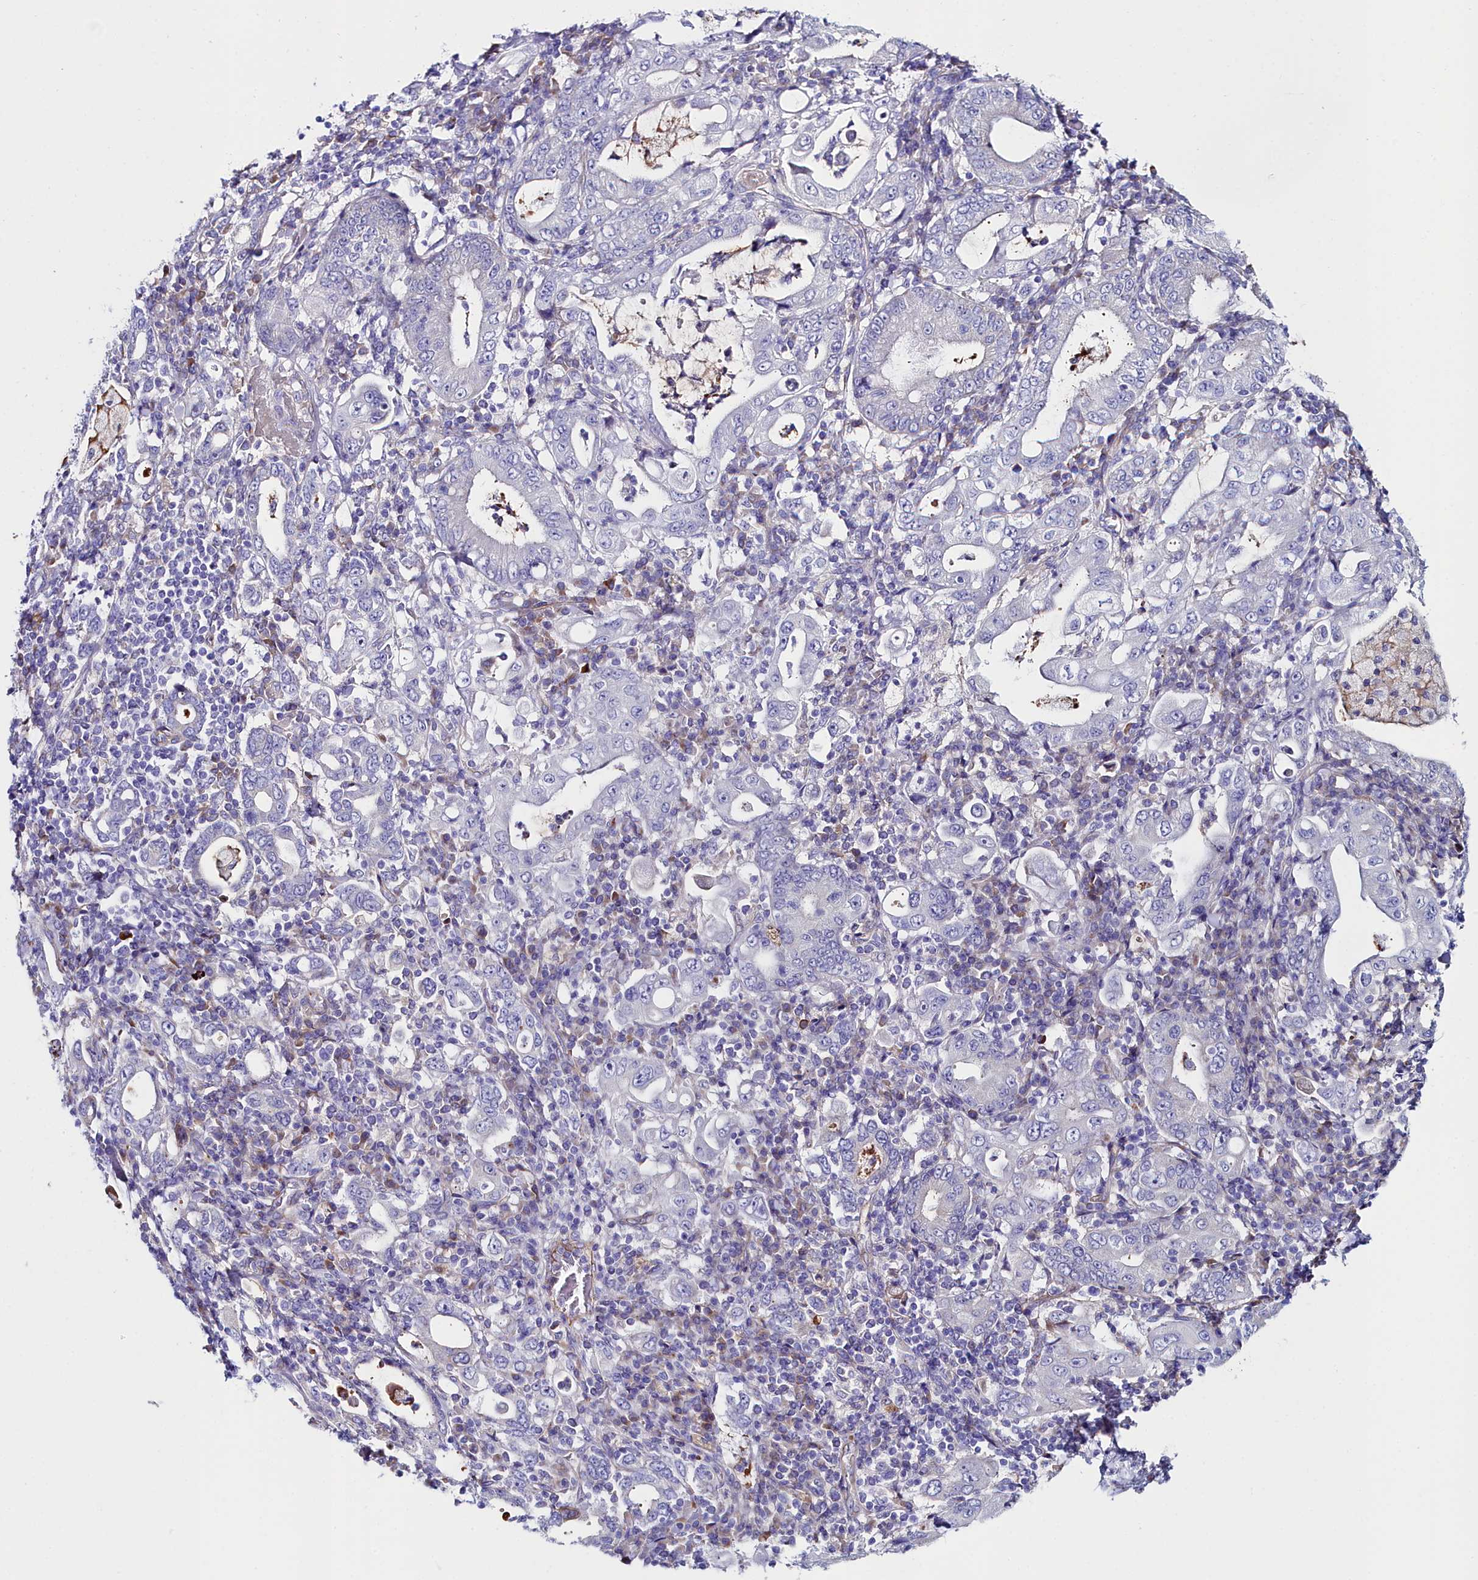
{"staining": {"intensity": "negative", "quantity": "none", "location": "none"}, "tissue": "stomach cancer", "cell_type": "Tumor cells", "image_type": "cancer", "snomed": [{"axis": "morphology", "description": "Normal tissue, NOS"}, {"axis": "morphology", "description": "Adenocarcinoma, NOS"}, {"axis": "topography", "description": "Esophagus"}, {"axis": "topography", "description": "Stomach, upper"}, {"axis": "topography", "description": "Peripheral nerve tissue"}], "caption": "The micrograph exhibits no significant expression in tumor cells of stomach adenocarcinoma.", "gene": "SLC49A3", "patient": {"sex": "male", "age": 62}}